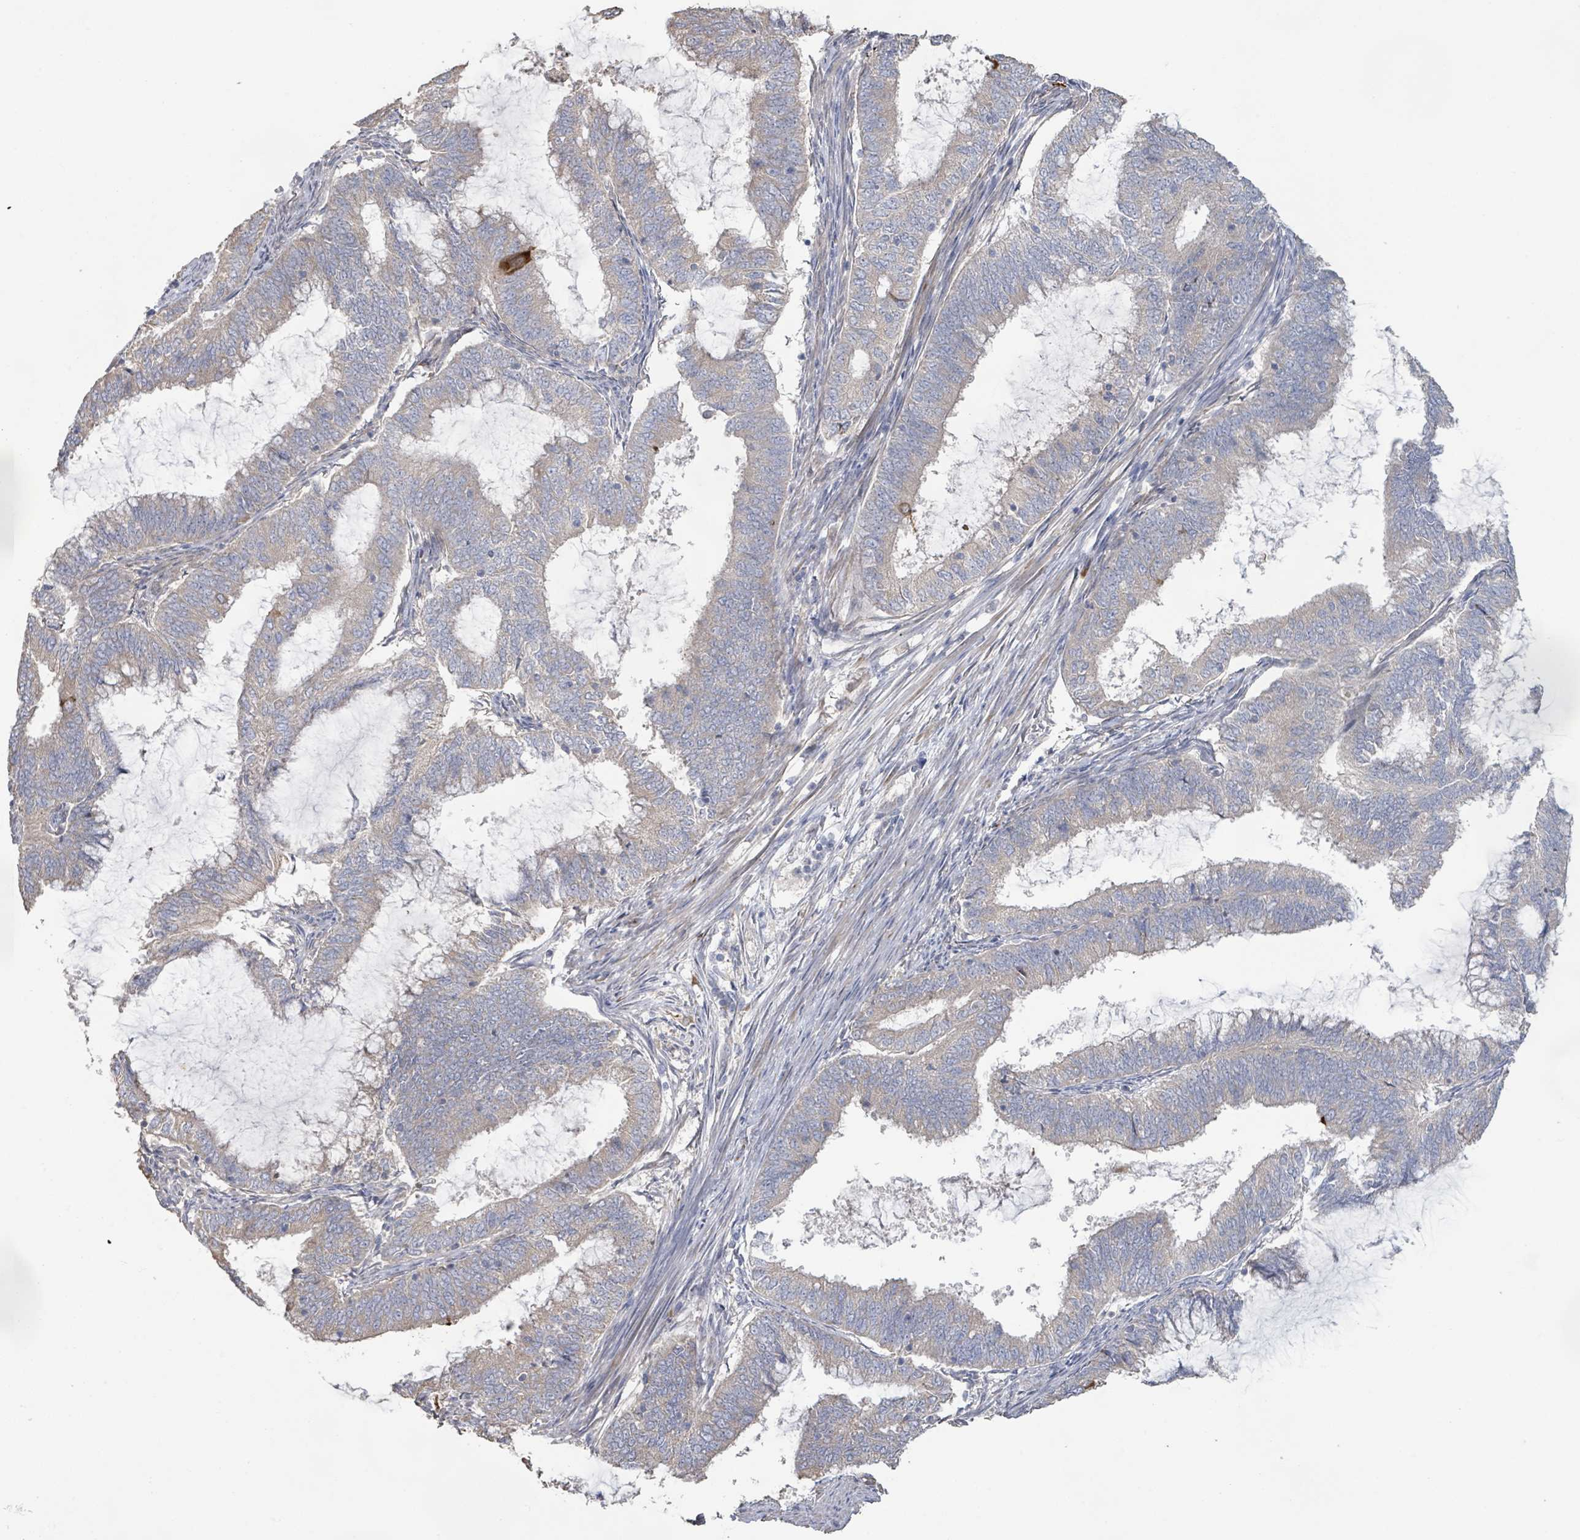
{"staining": {"intensity": "negative", "quantity": "none", "location": "none"}, "tissue": "endometrial cancer", "cell_type": "Tumor cells", "image_type": "cancer", "snomed": [{"axis": "morphology", "description": "Adenocarcinoma, NOS"}, {"axis": "topography", "description": "Endometrium"}], "caption": "Tumor cells show no significant protein positivity in endometrial adenocarcinoma.", "gene": "KCNS2", "patient": {"sex": "female", "age": 51}}